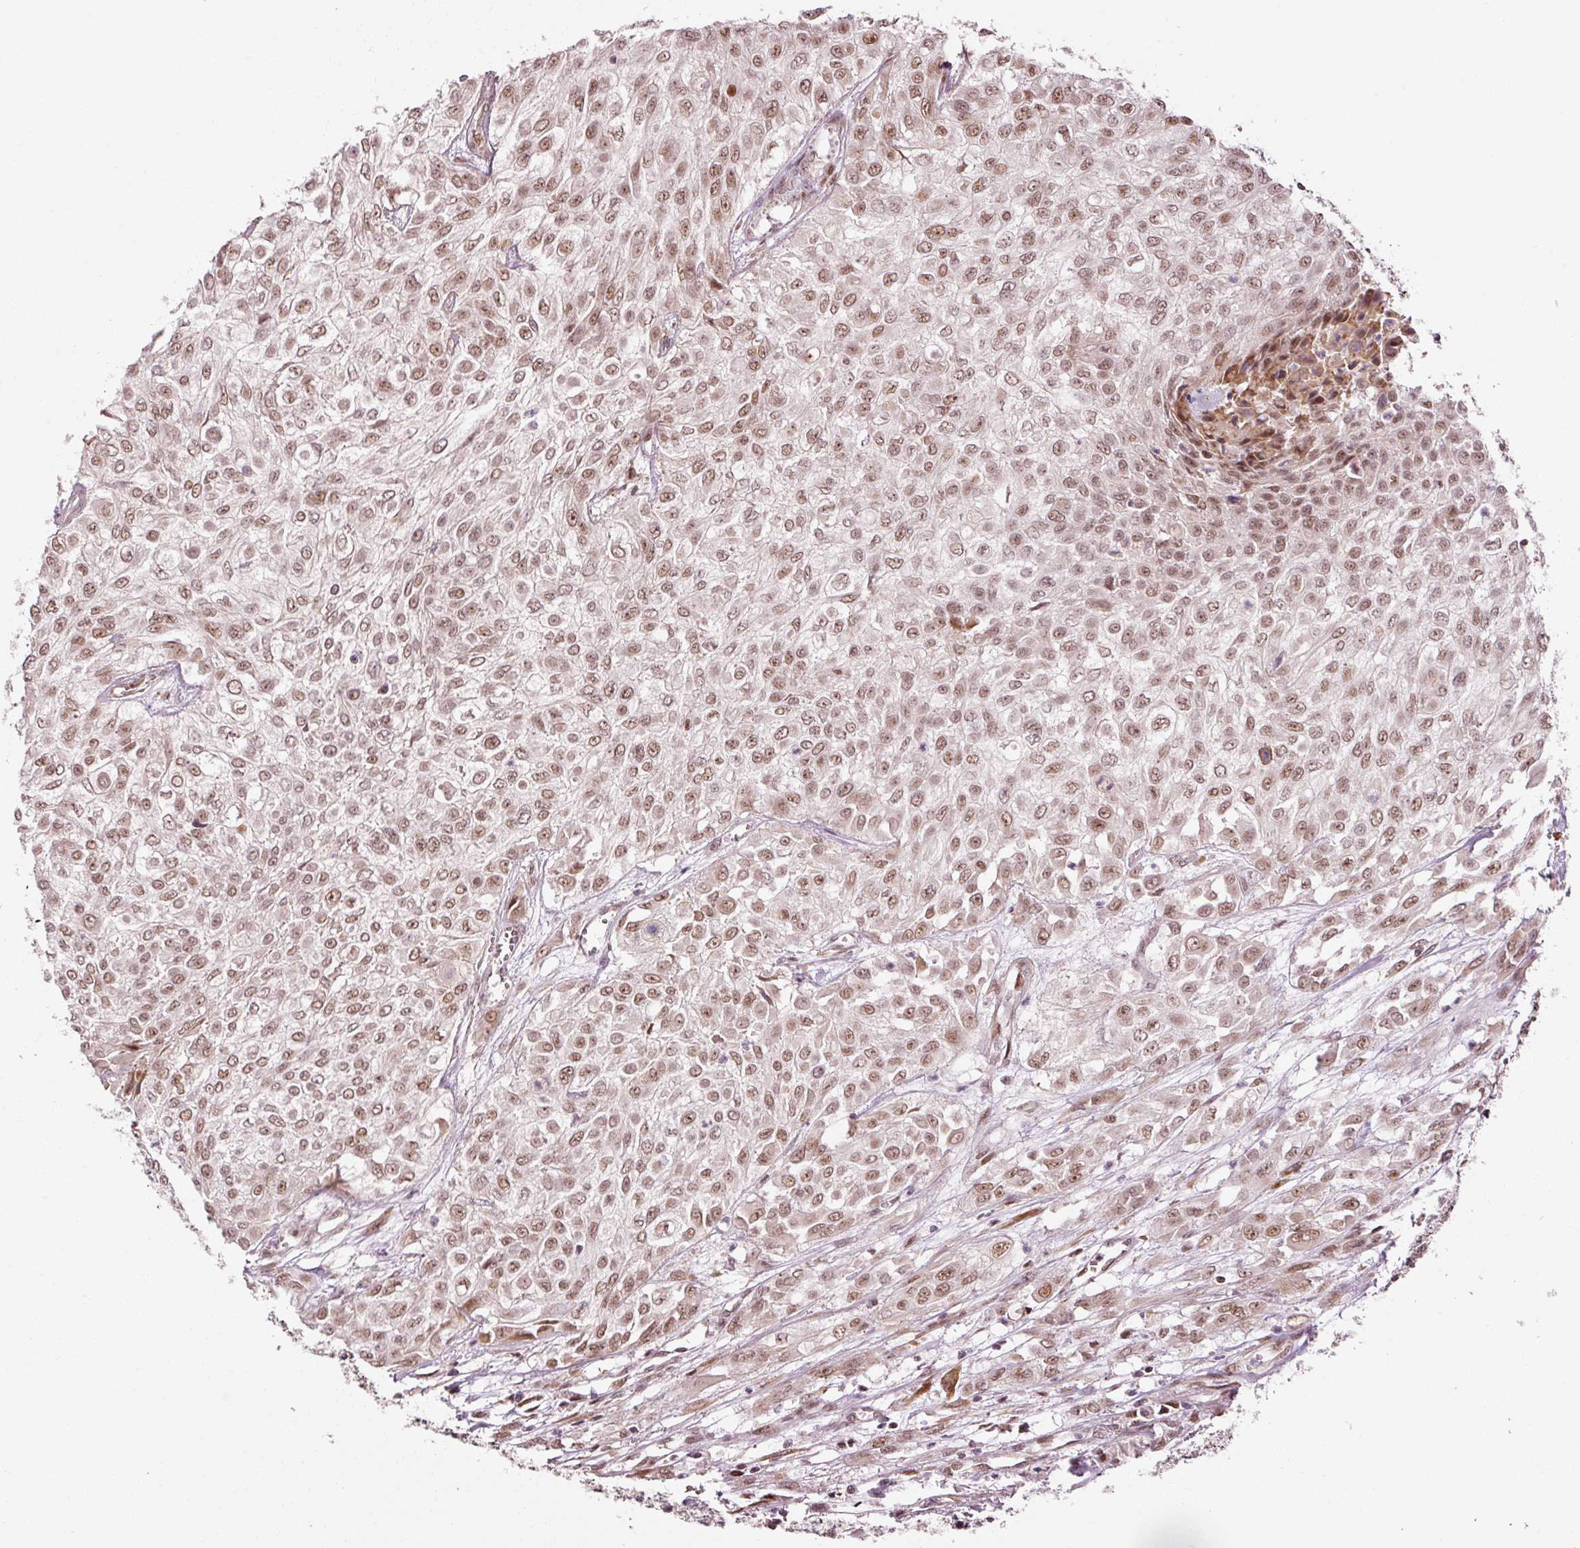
{"staining": {"intensity": "moderate", "quantity": ">75%", "location": "nuclear"}, "tissue": "urothelial cancer", "cell_type": "Tumor cells", "image_type": "cancer", "snomed": [{"axis": "morphology", "description": "Urothelial carcinoma, High grade"}, {"axis": "topography", "description": "Urinary bladder"}], "caption": "About >75% of tumor cells in human high-grade urothelial carcinoma display moderate nuclear protein staining as visualized by brown immunohistochemical staining.", "gene": "ANKRD20A1", "patient": {"sex": "male", "age": 57}}